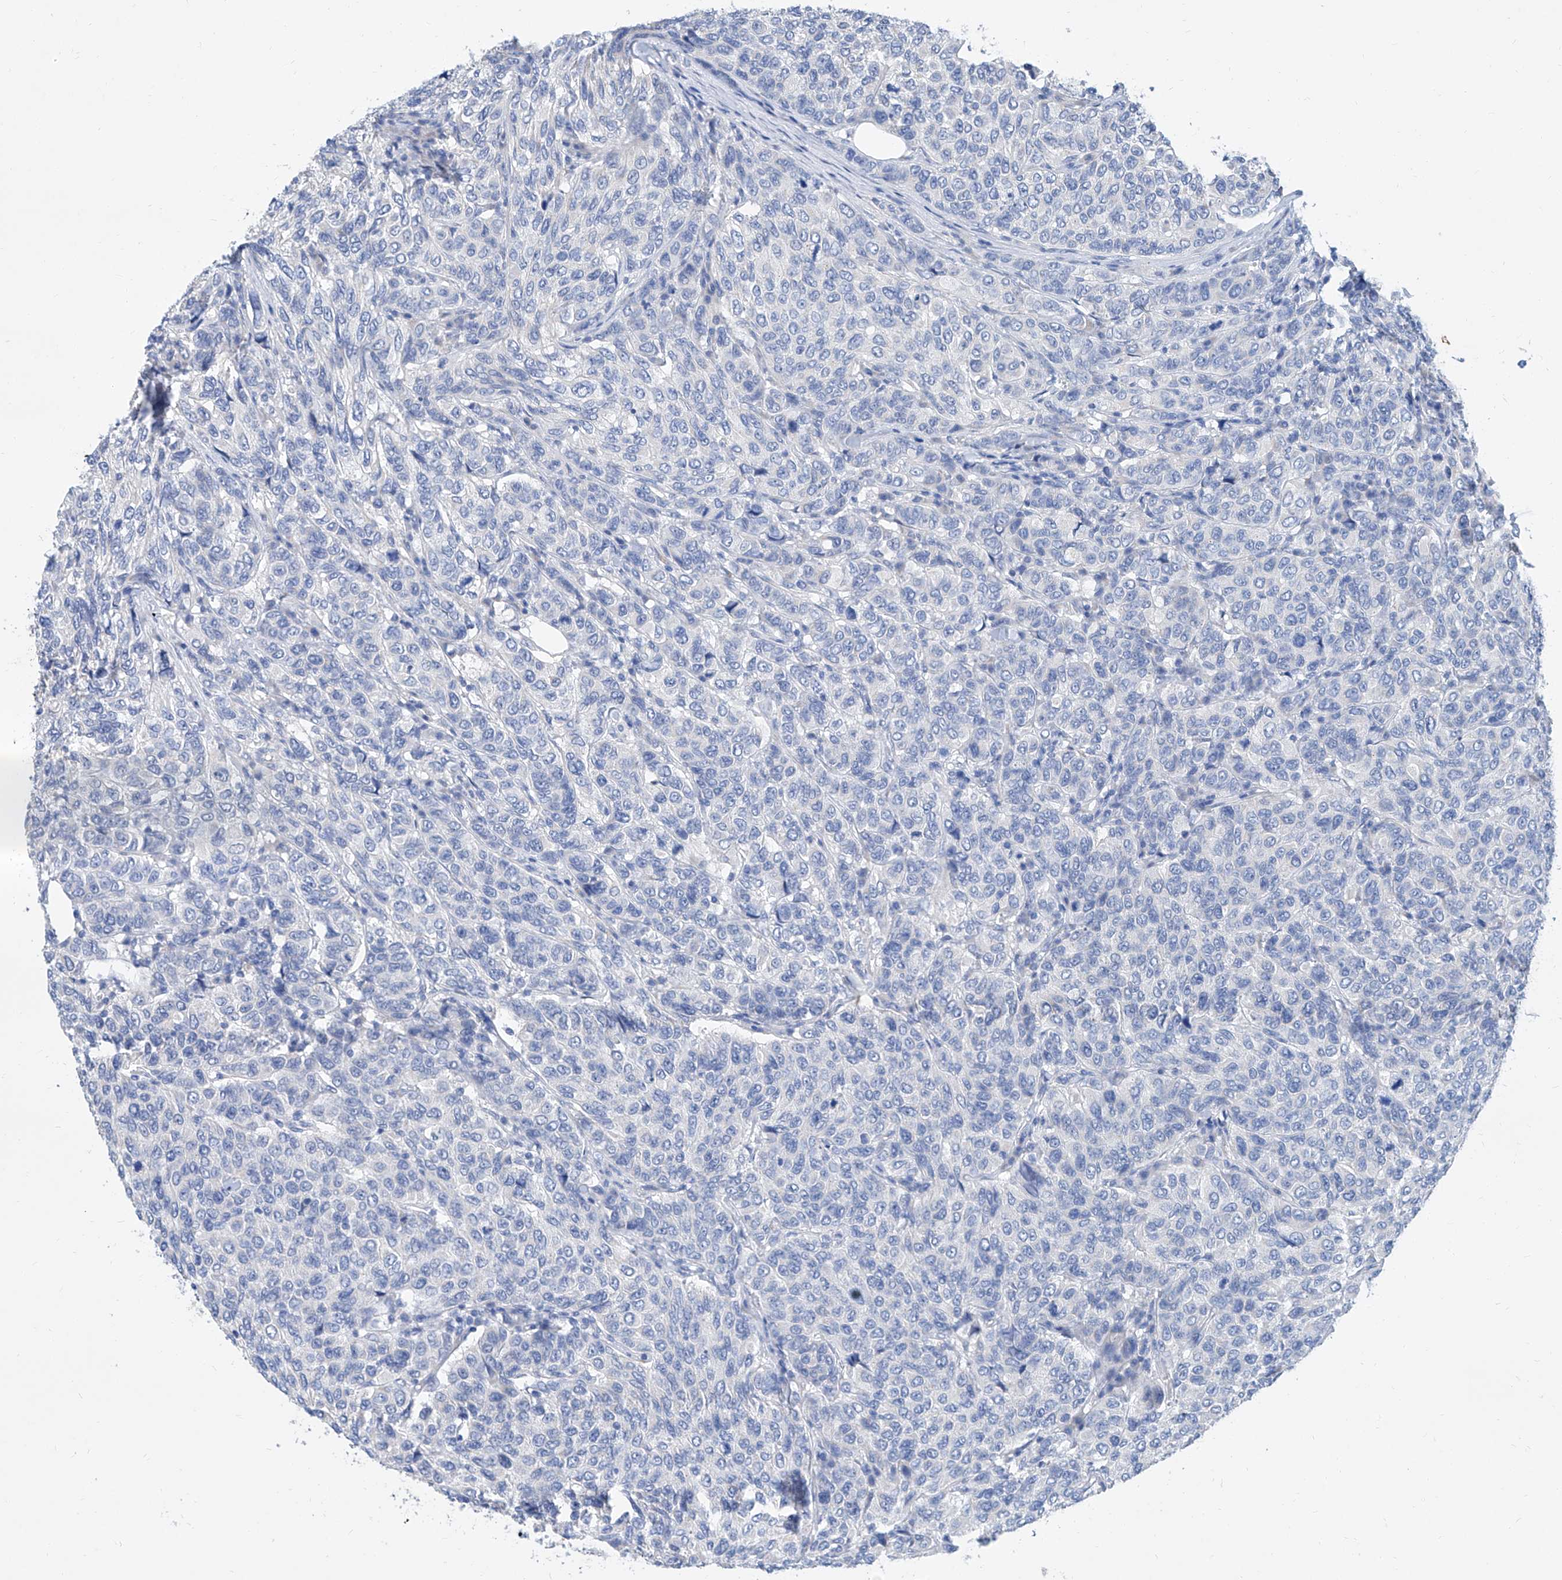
{"staining": {"intensity": "negative", "quantity": "none", "location": "none"}, "tissue": "breast cancer", "cell_type": "Tumor cells", "image_type": "cancer", "snomed": [{"axis": "morphology", "description": "Duct carcinoma"}, {"axis": "topography", "description": "Breast"}], "caption": "Protein analysis of invasive ductal carcinoma (breast) reveals no significant positivity in tumor cells. (Stains: DAB (3,3'-diaminobenzidine) IHC with hematoxylin counter stain, Microscopy: brightfield microscopy at high magnification).", "gene": "SLC25A29", "patient": {"sex": "female", "age": 55}}